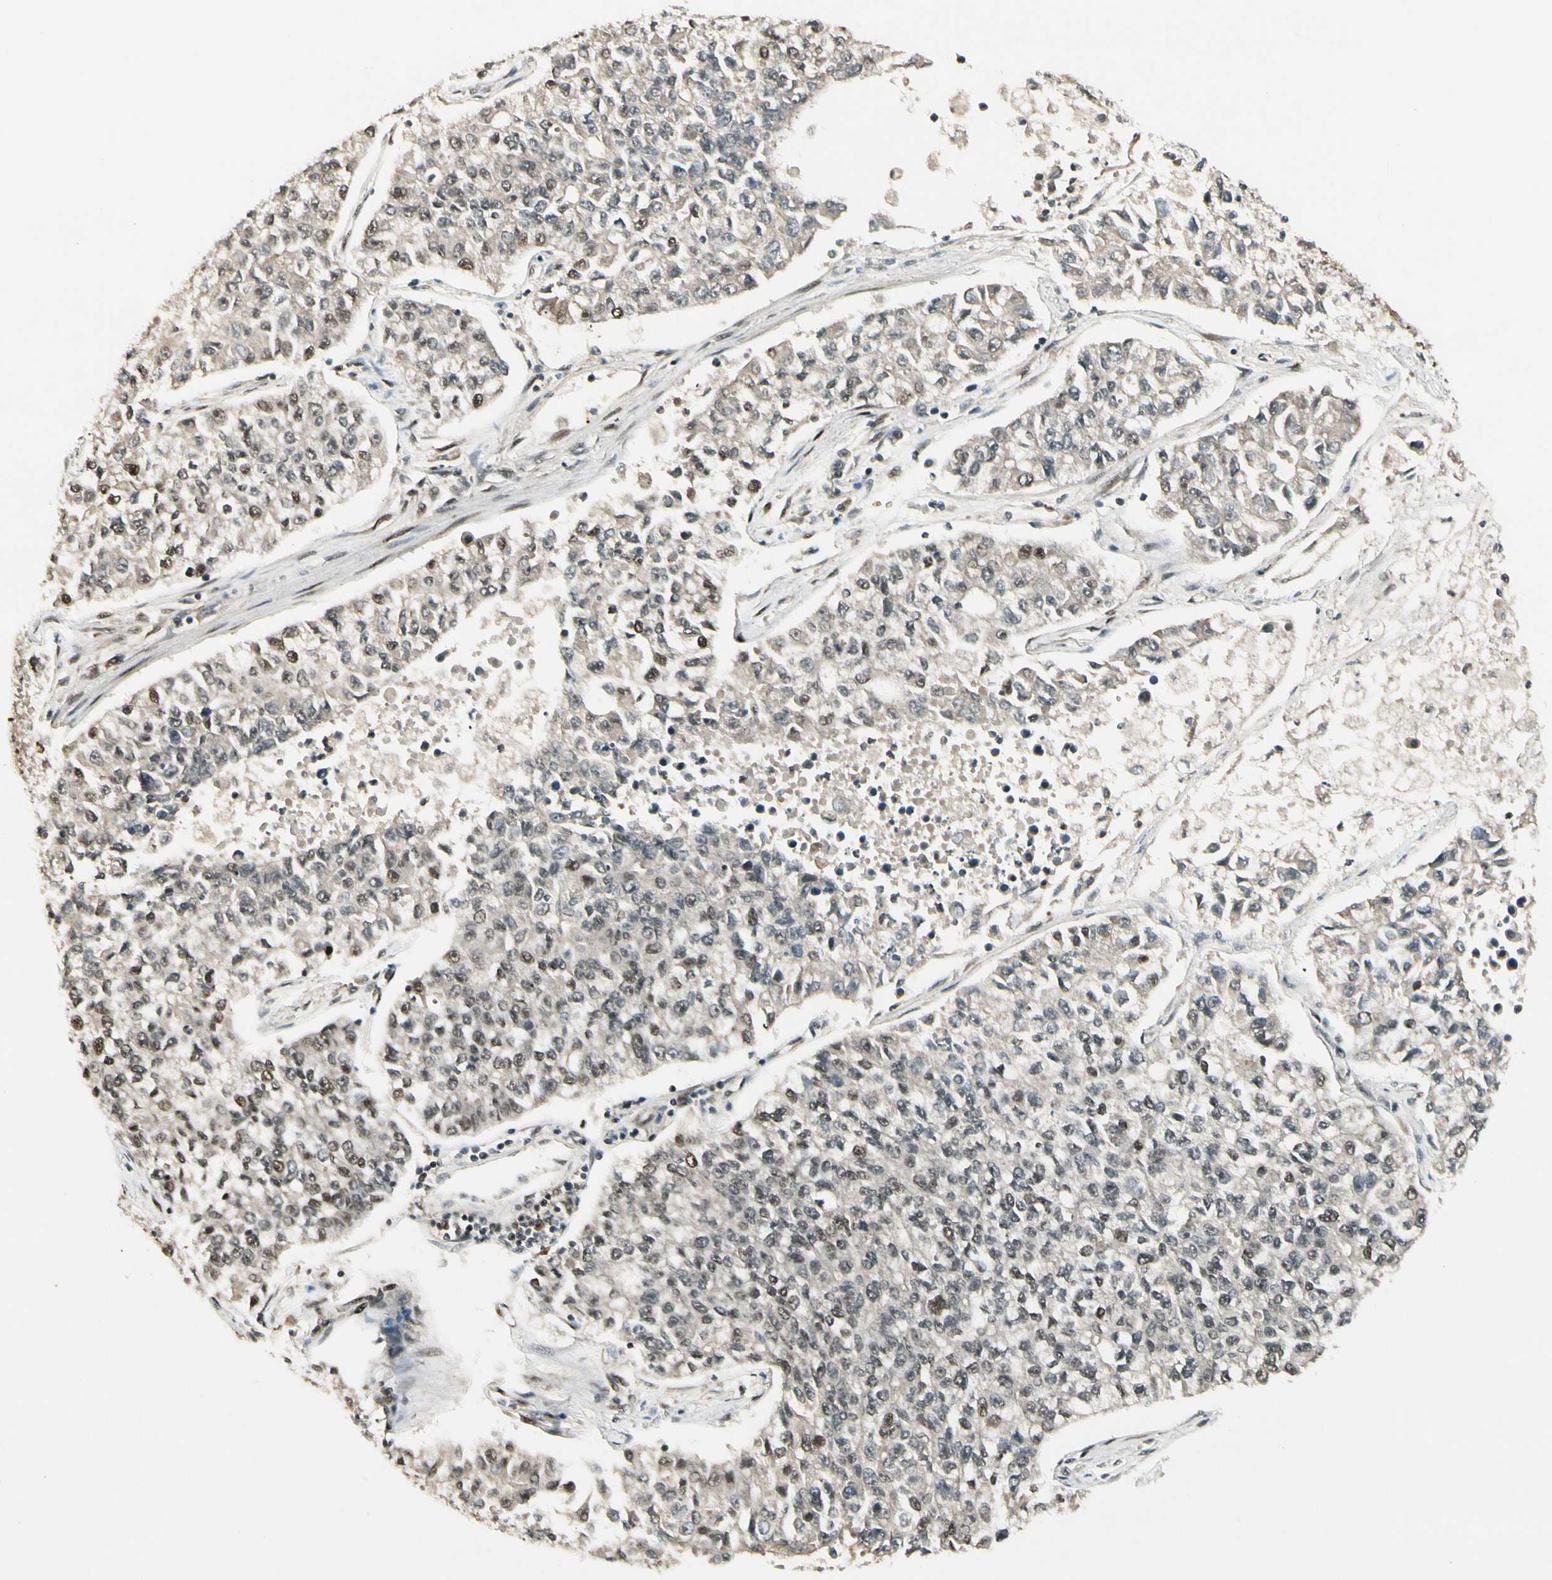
{"staining": {"intensity": "weak", "quantity": "25%-75%", "location": "nuclear"}, "tissue": "lung cancer", "cell_type": "Tumor cells", "image_type": "cancer", "snomed": [{"axis": "morphology", "description": "Adenocarcinoma, NOS"}, {"axis": "topography", "description": "Lung"}], "caption": "The immunohistochemical stain labels weak nuclear expression in tumor cells of lung cancer tissue.", "gene": "CDK11A", "patient": {"sex": "male", "age": 49}}